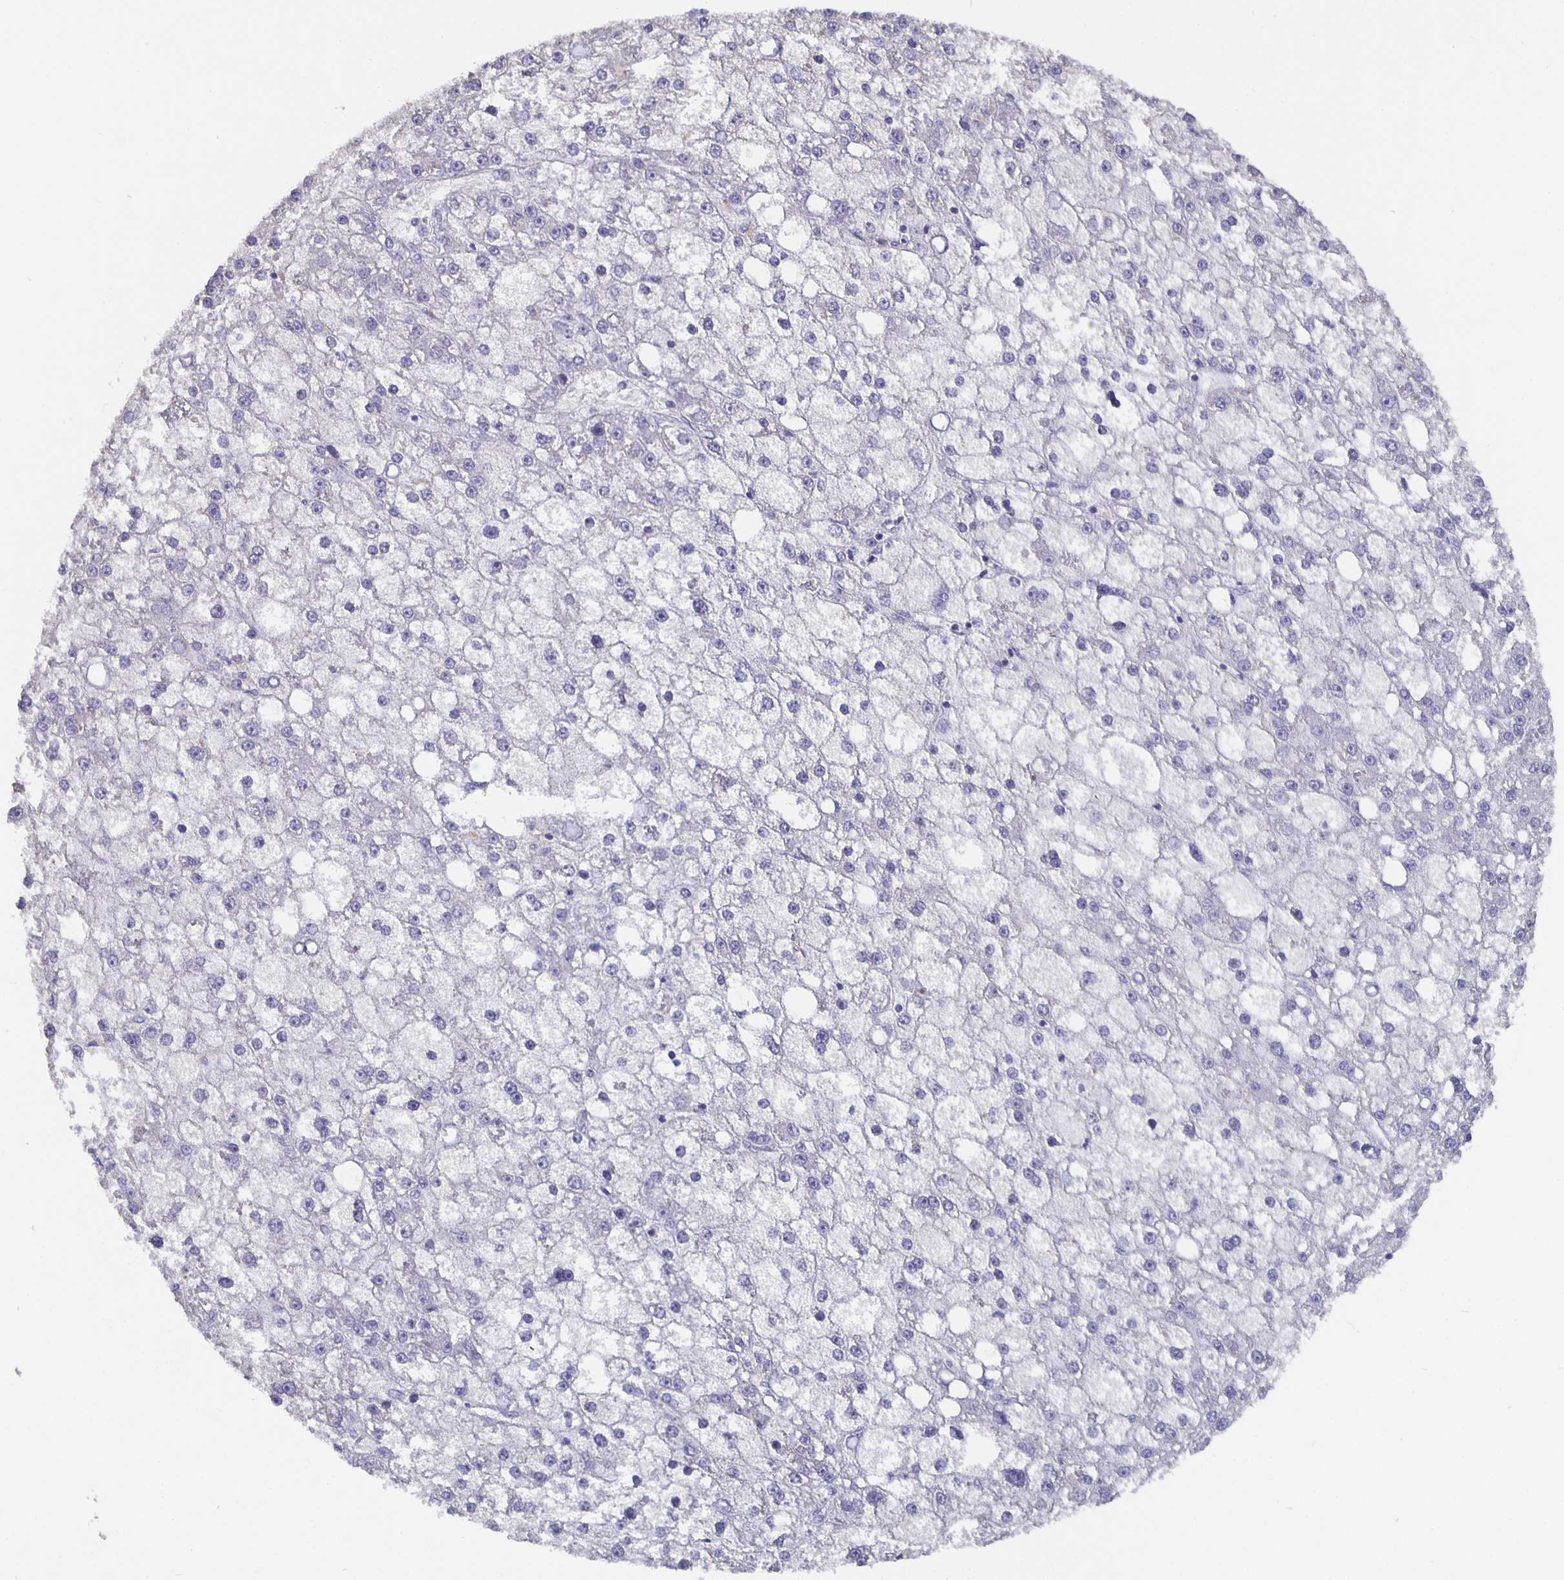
{"staining": {"intensity": "negative", "quantity": "none", "location": "none"}, "tissue": "liver cancer", "cell_type": "Tumor cells", "image_type": "cancer", "snomed": [{"axis": "morphology", "description": "Carcinoma, Hepatocellular, NOS"}, {"axis": "topography", "description": "Liver"}], "caption": "Liver cancer (hepatocellular carcinoma) was stained to show a protein in brown. There is no significant positivity in tumor cells. (DAB (3,3'-diaminobenzidine) immunohistochemistry visualized using brightfield microscopy, high magnification).", "gene": "CFAP74", "patient": {"sex": "male", "age": 67}}